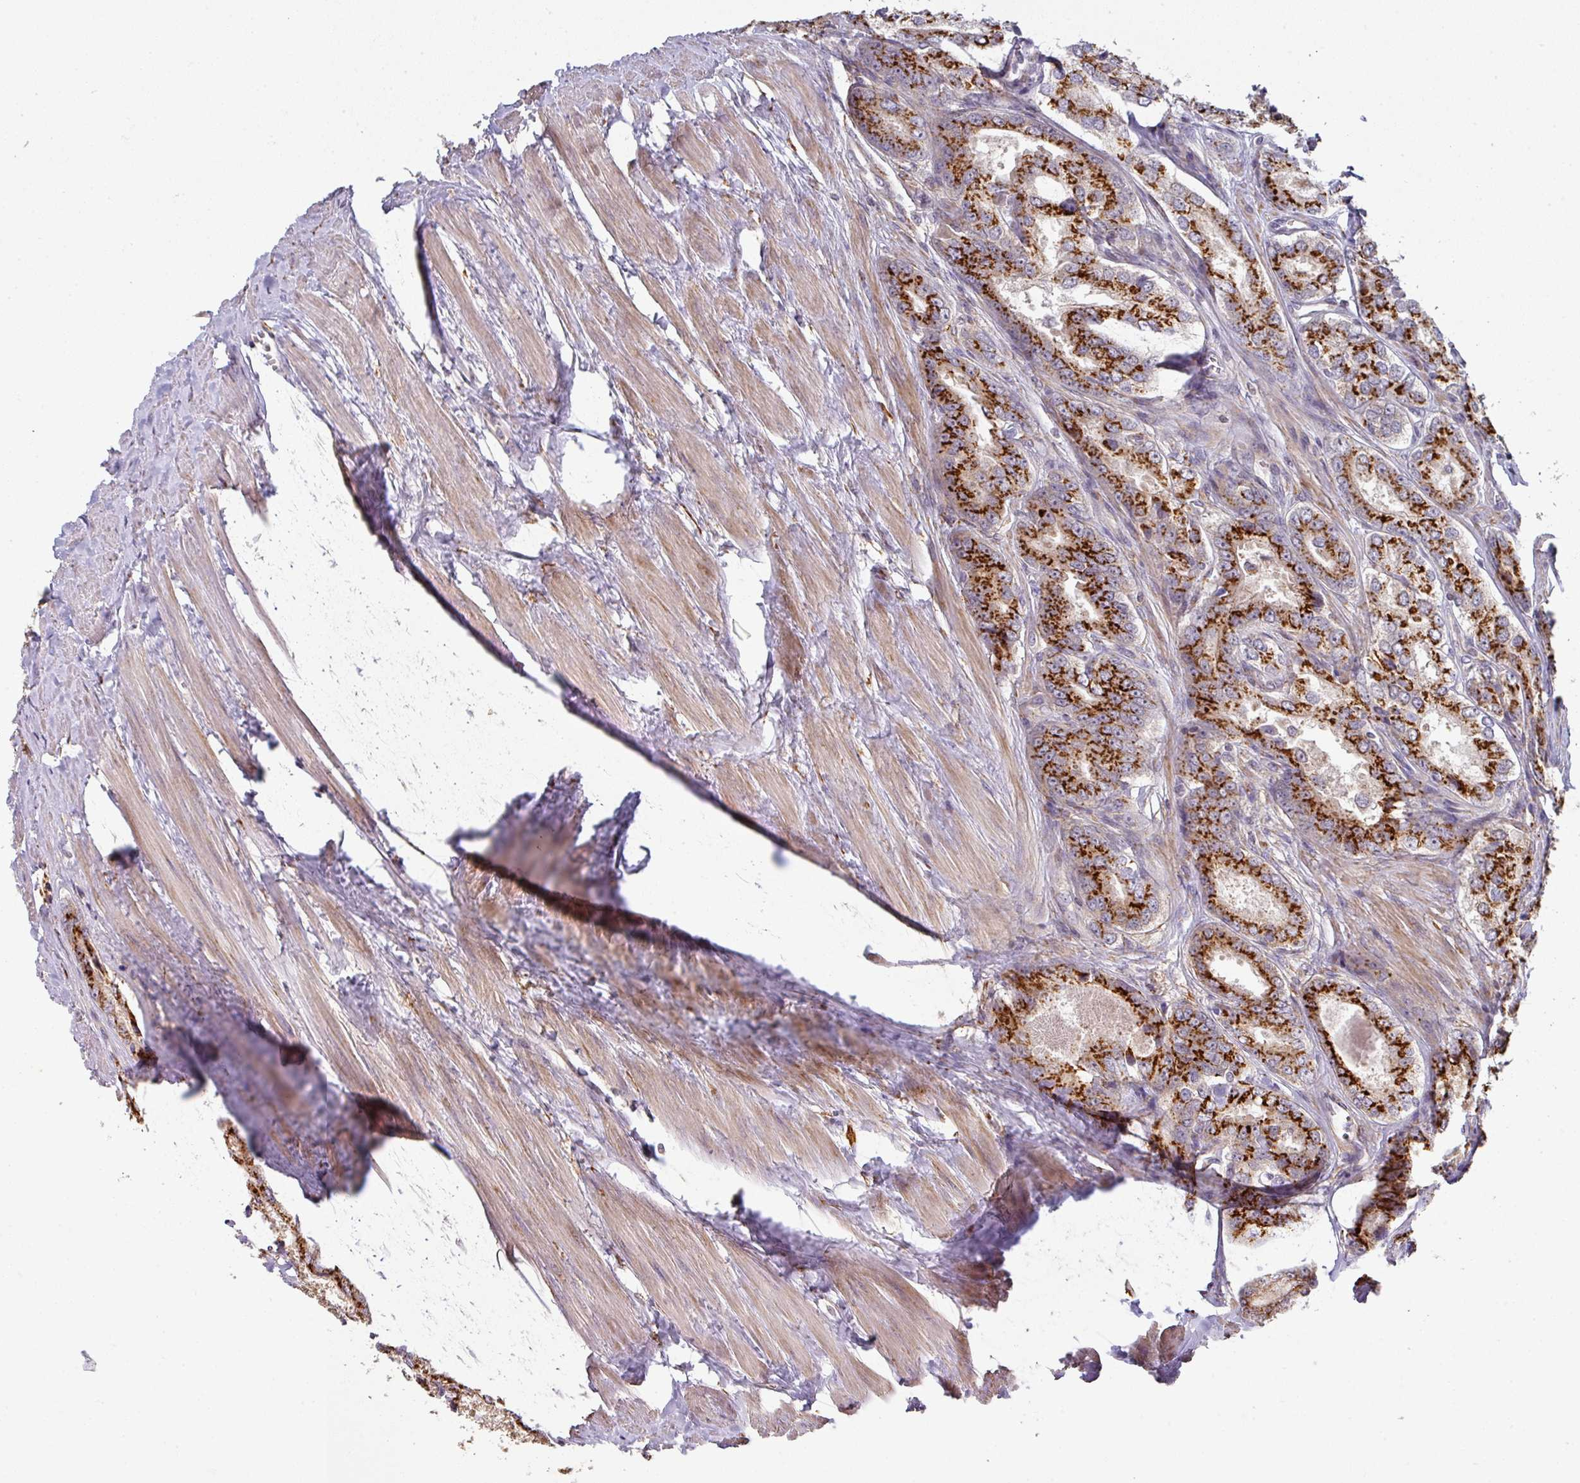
{"staining": {"intensity": "strong", "quantity": ">75%", "location": "cytoplasmic/membranous"}, "tissue": "prostate cancer", "cell_type": "Tumor cells", "image_type": "cancer", "snomed": [{"axis": "morphology", "description": "Adenocarcinoma, Low grade"}, {"axis": "topography", "description": "Prostate"}], "caption": "Tumor cells display strong cytoplasmic/membranous positivity in about >75% of cells in adenocarcinoma (low-grade) (prostate).", "gene": "ZNF268", "patient": {"sex": "male", "age": 68}}